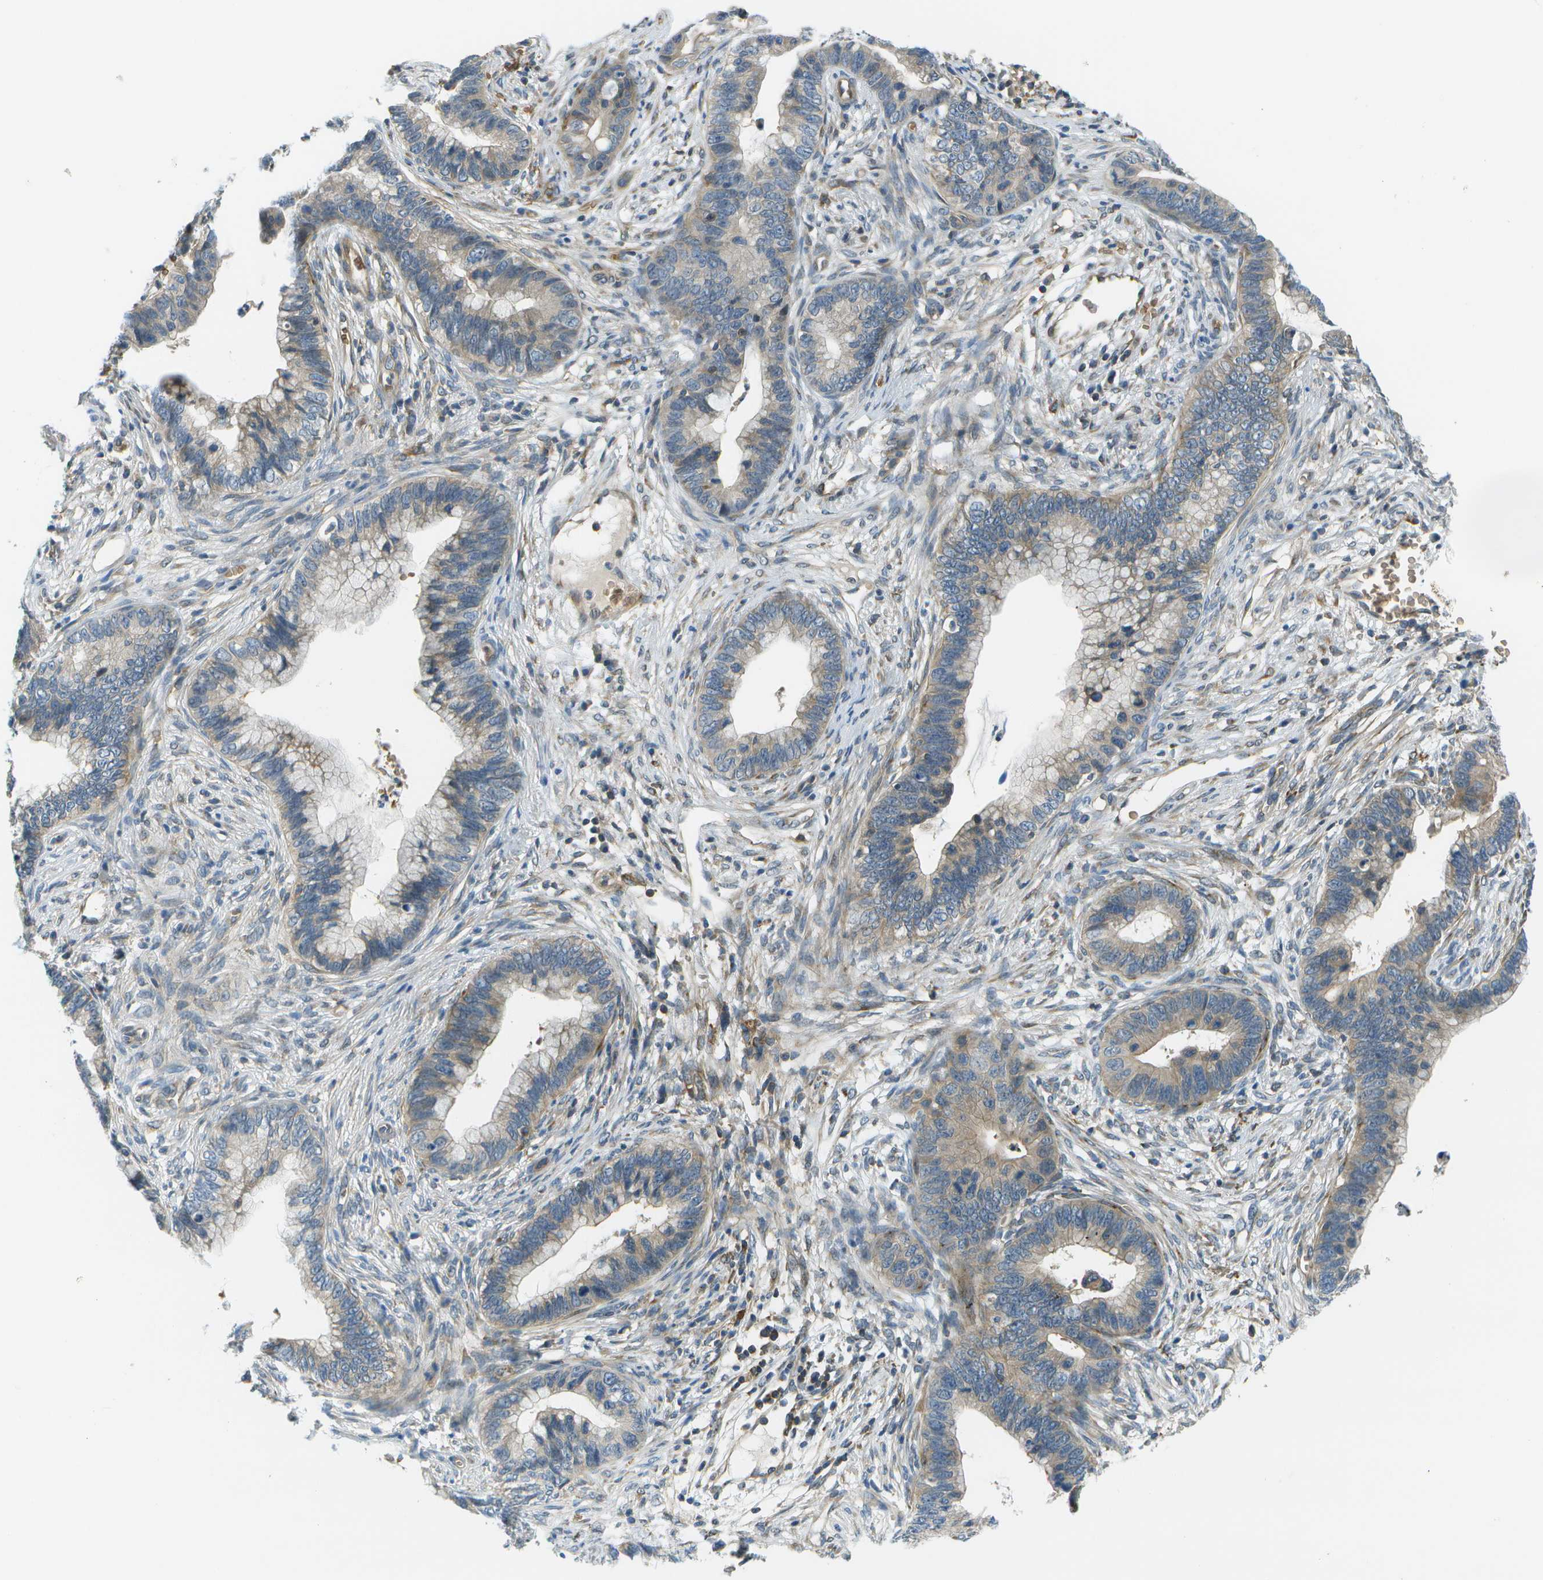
{"staining": {"intensity": "weak", "quantity": "25%-75%", "location": "cytoplasmic/membranous"}, "tissue": "cervical cancer", "cell_type": "Tumor cells", "image_type": "cancer", "snomed": [{"axis": "morphology", "description": "Adenocarcinoma, NOS"}, {"axis": "topography", "description": "Cervix"}], "caption": "Cervical cancer tissue reveals weak cytoplasmic/membranous positivity in about 25%-75% of tumor cells", "gene": "CTIF", "patient": {"sex": "female", "age": 44}}